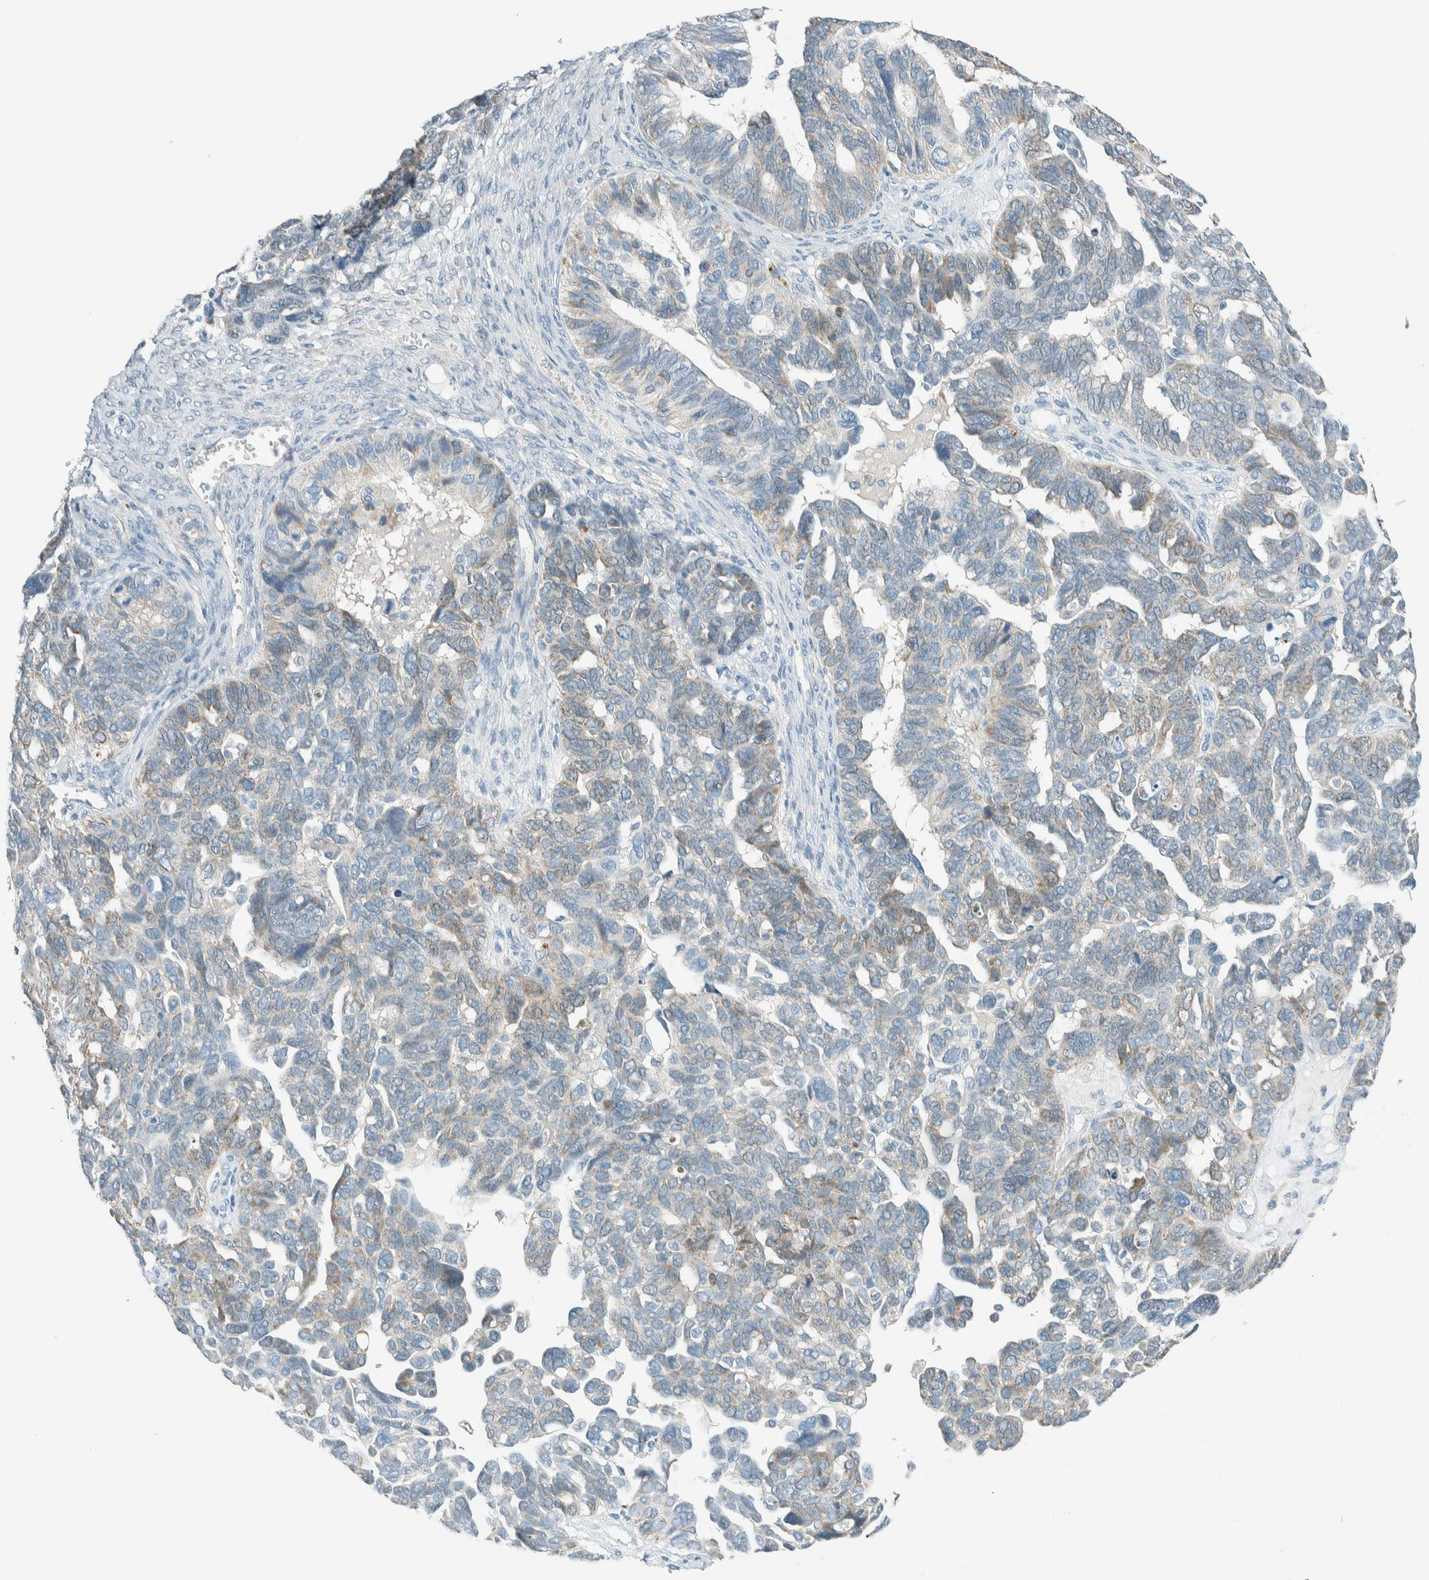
{"staining": {"intensity": "weak", "quantity": "<25%", "location": "cytoplasmic/membranous"}, "tissue": "ovarian cancer", "cell_type": "Tumor cells", "image_type": "cancer", "snomed": [{"axis": "morphology", "description": "Cystadenocarcinoma, serous, NOS"}, {"axis": "topography", "description": "Ovary"}], "caption": "Ovarian serous cystadenocarcinoma stained for a protein using immunohistochemistry (IHC) displays no staining tumor cells.", "gene": "ALDH7A1", "patient": {"sex": "female", "age": 79}}